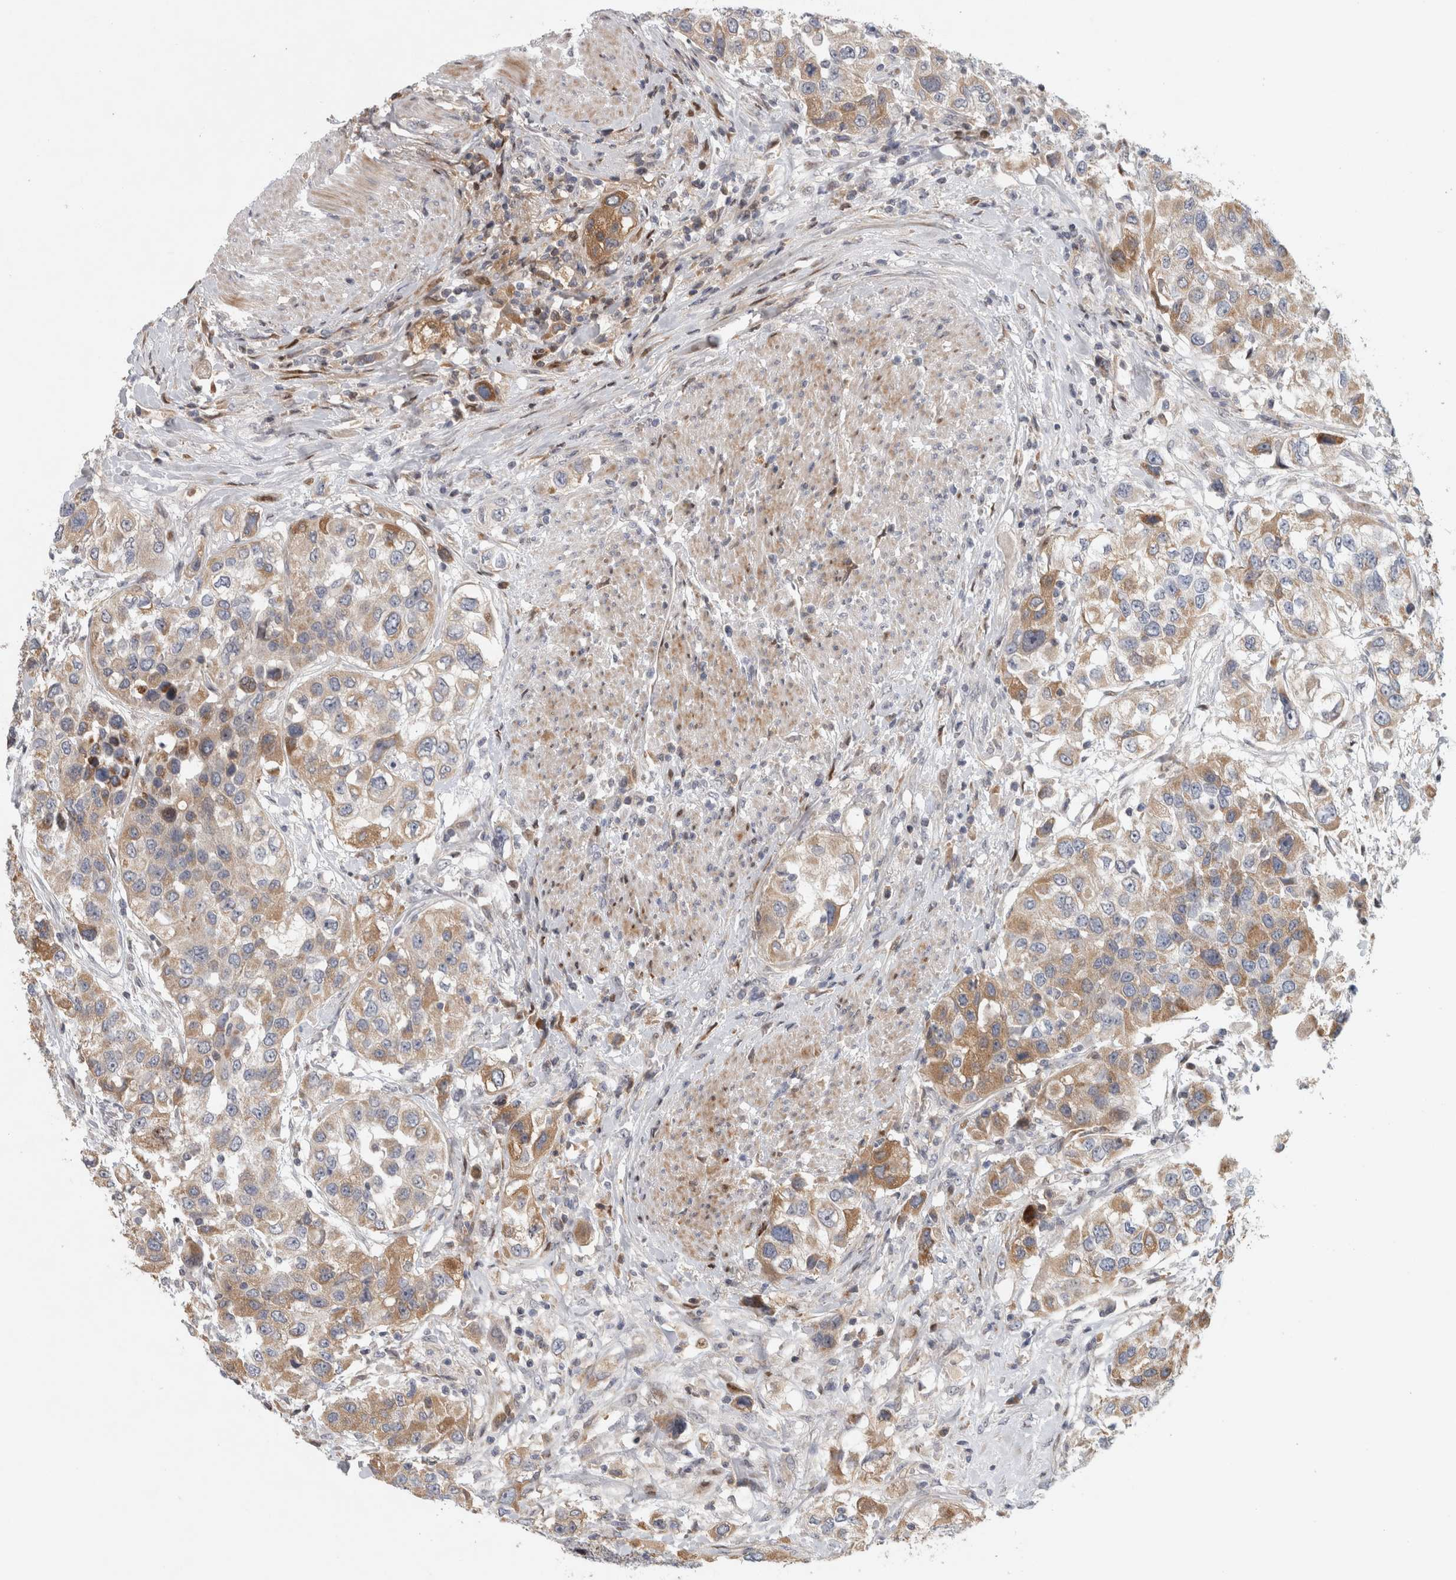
{"staining": {"intensity": "moderate", "quantity": "25%-75%", "location": "cytoplasmic/membranous"}, "tissue": "urothelial cancer", "cell_type": "Tumor cells", "image_type": "cancer", "snomed": [{"axis": "morphology", "description": "Urothelial carcinoma, High grade"}, {"axis": "topography", "description": "Urinary bladder"}], "caption": "There is medium levels of moderate cytoplasmic/membranous staining in tumor cells of urothelial carcinoma (high-grade), as demonstrated by immunohistochemical staining (brown color).", "gene": "RBM48", "patient": {"sex": "female", "age": 80}}